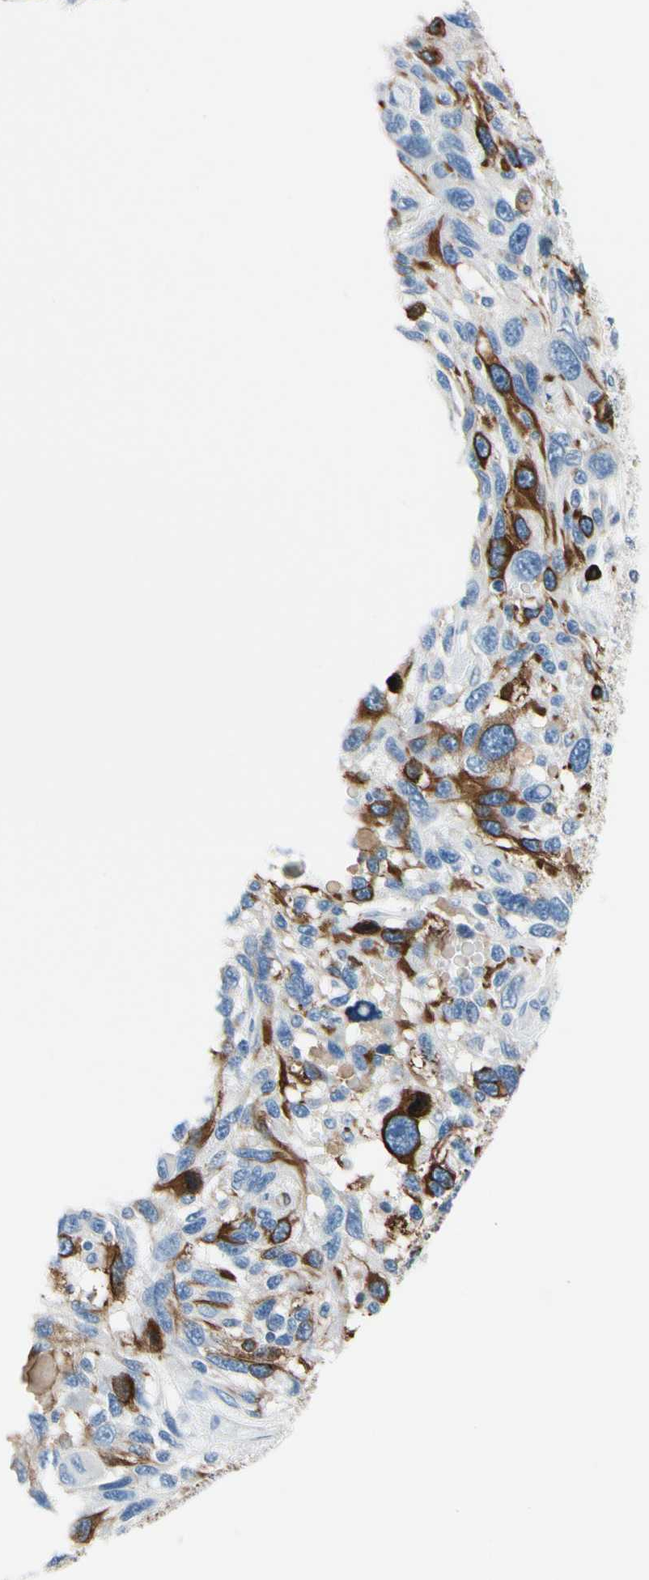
{"staining": {"intensity": "moderate", "quantity": "<25%", "location": "cytoplasmic/membranous"}, "tissue": "melanoma", "cell_type": "Tumor cells", "image_type": "cancer", "snomed": [{"axis": "morphology", "description": "Malignant melanoma, NOS"}, {"axis": "topography", "description": "Skin"}], "caption": "DAB immunohistochemical staining of melanoma shows moderate cytoplasmic/membranous protein staining in approximately <25% of tumor cells. Using DAB (brown) and hematoxylin (blue) stains, captured at high magnification using brightfield microscopy.", "gene": "TACC3", "patient": {"sex": "male", "age": 53}}